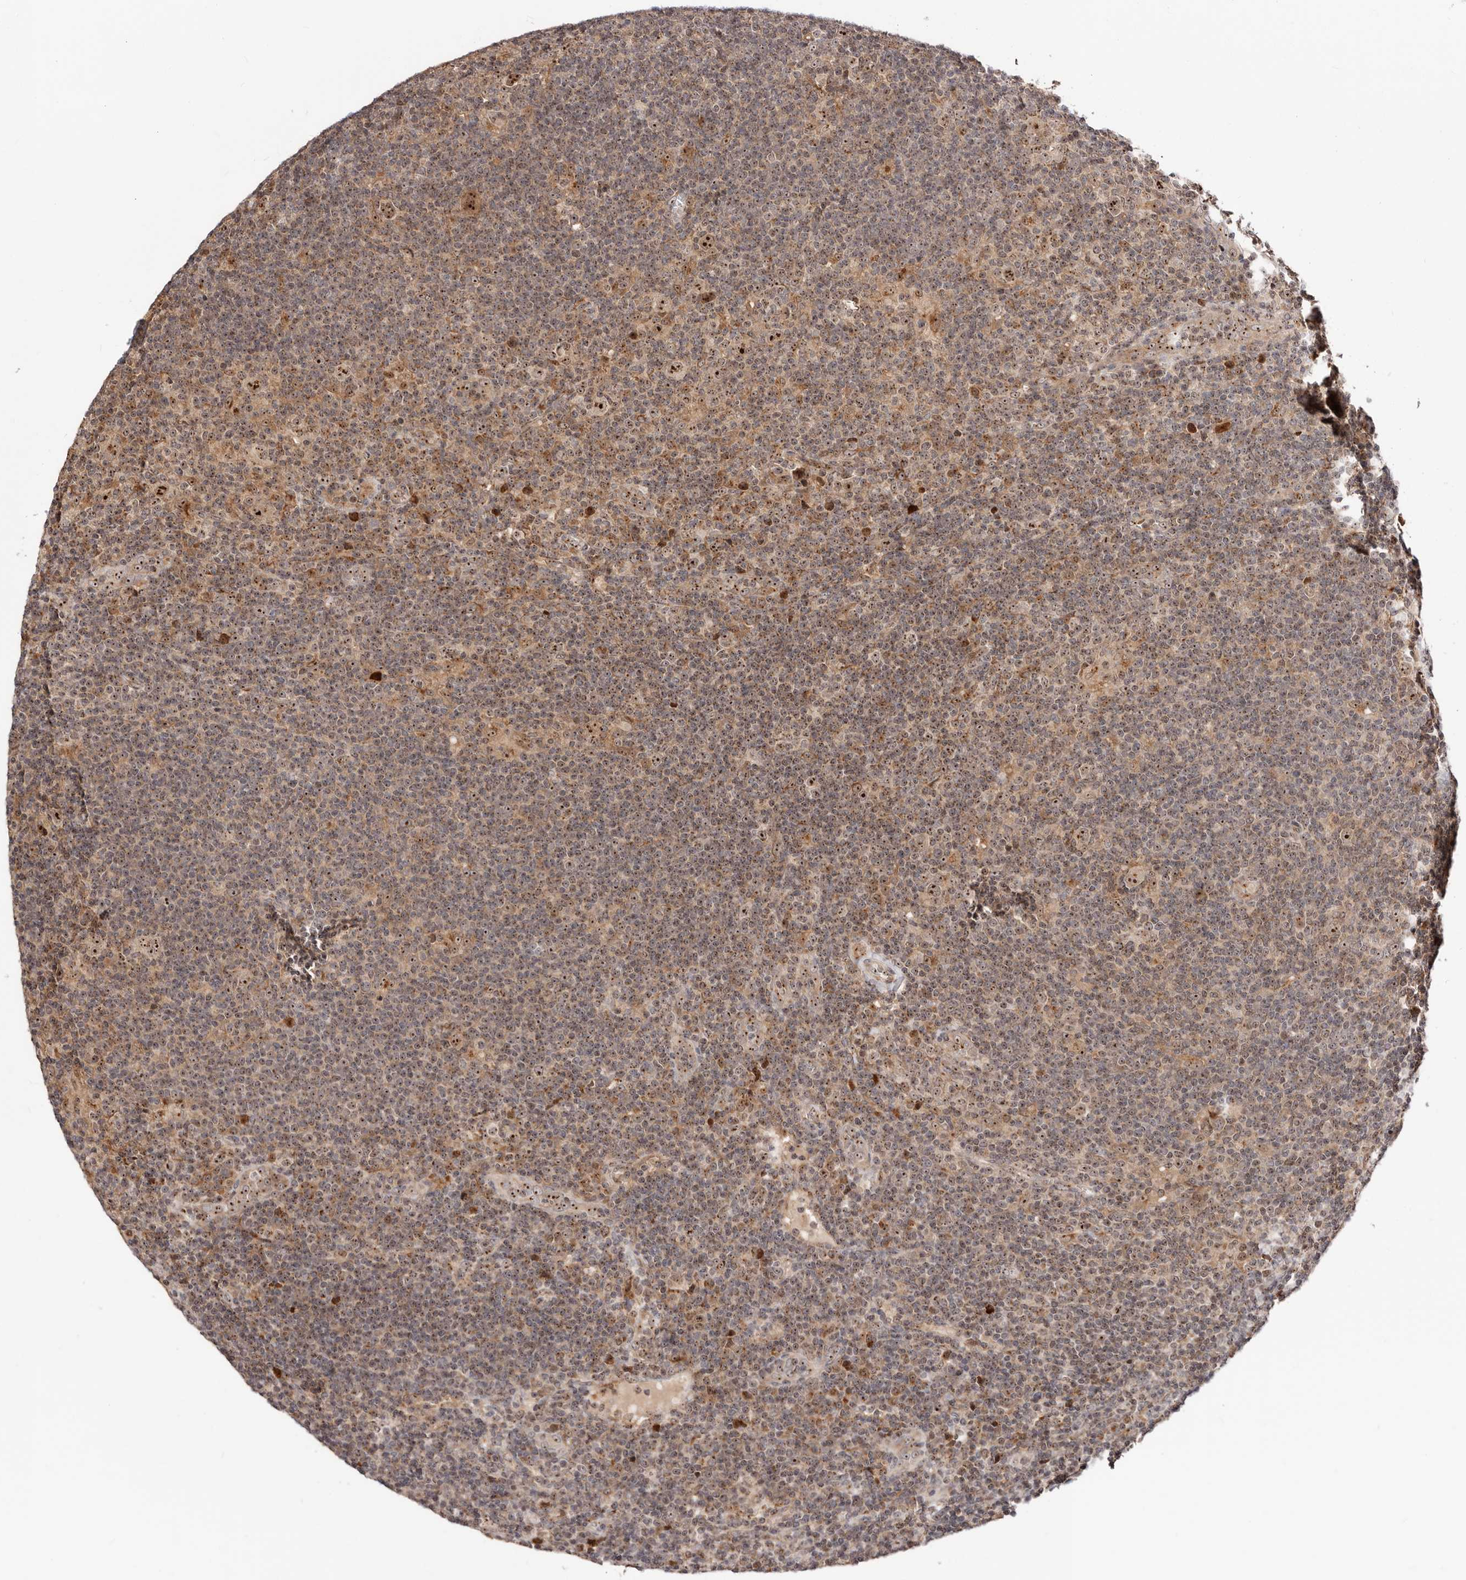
{"staining": {"intensity": "strong", "quantity": ">75%", "location": "nuclear"}, "tissue": "lymphoma", "cell_type": "Tumor cells", "image_type": "cancer", "snomed": [{"axis": "morphology", "description": "Hodgkin's disease, NOS"}, {"axis": "topography", "description": "Lymph node"}], "caption": "Hodgkin's disease stained with a brown dye reveals strong nuclear positive staining in about >75% of tumor cells.", "gene": "APOL6", "patient": {"sex": "female", "age": 57}}